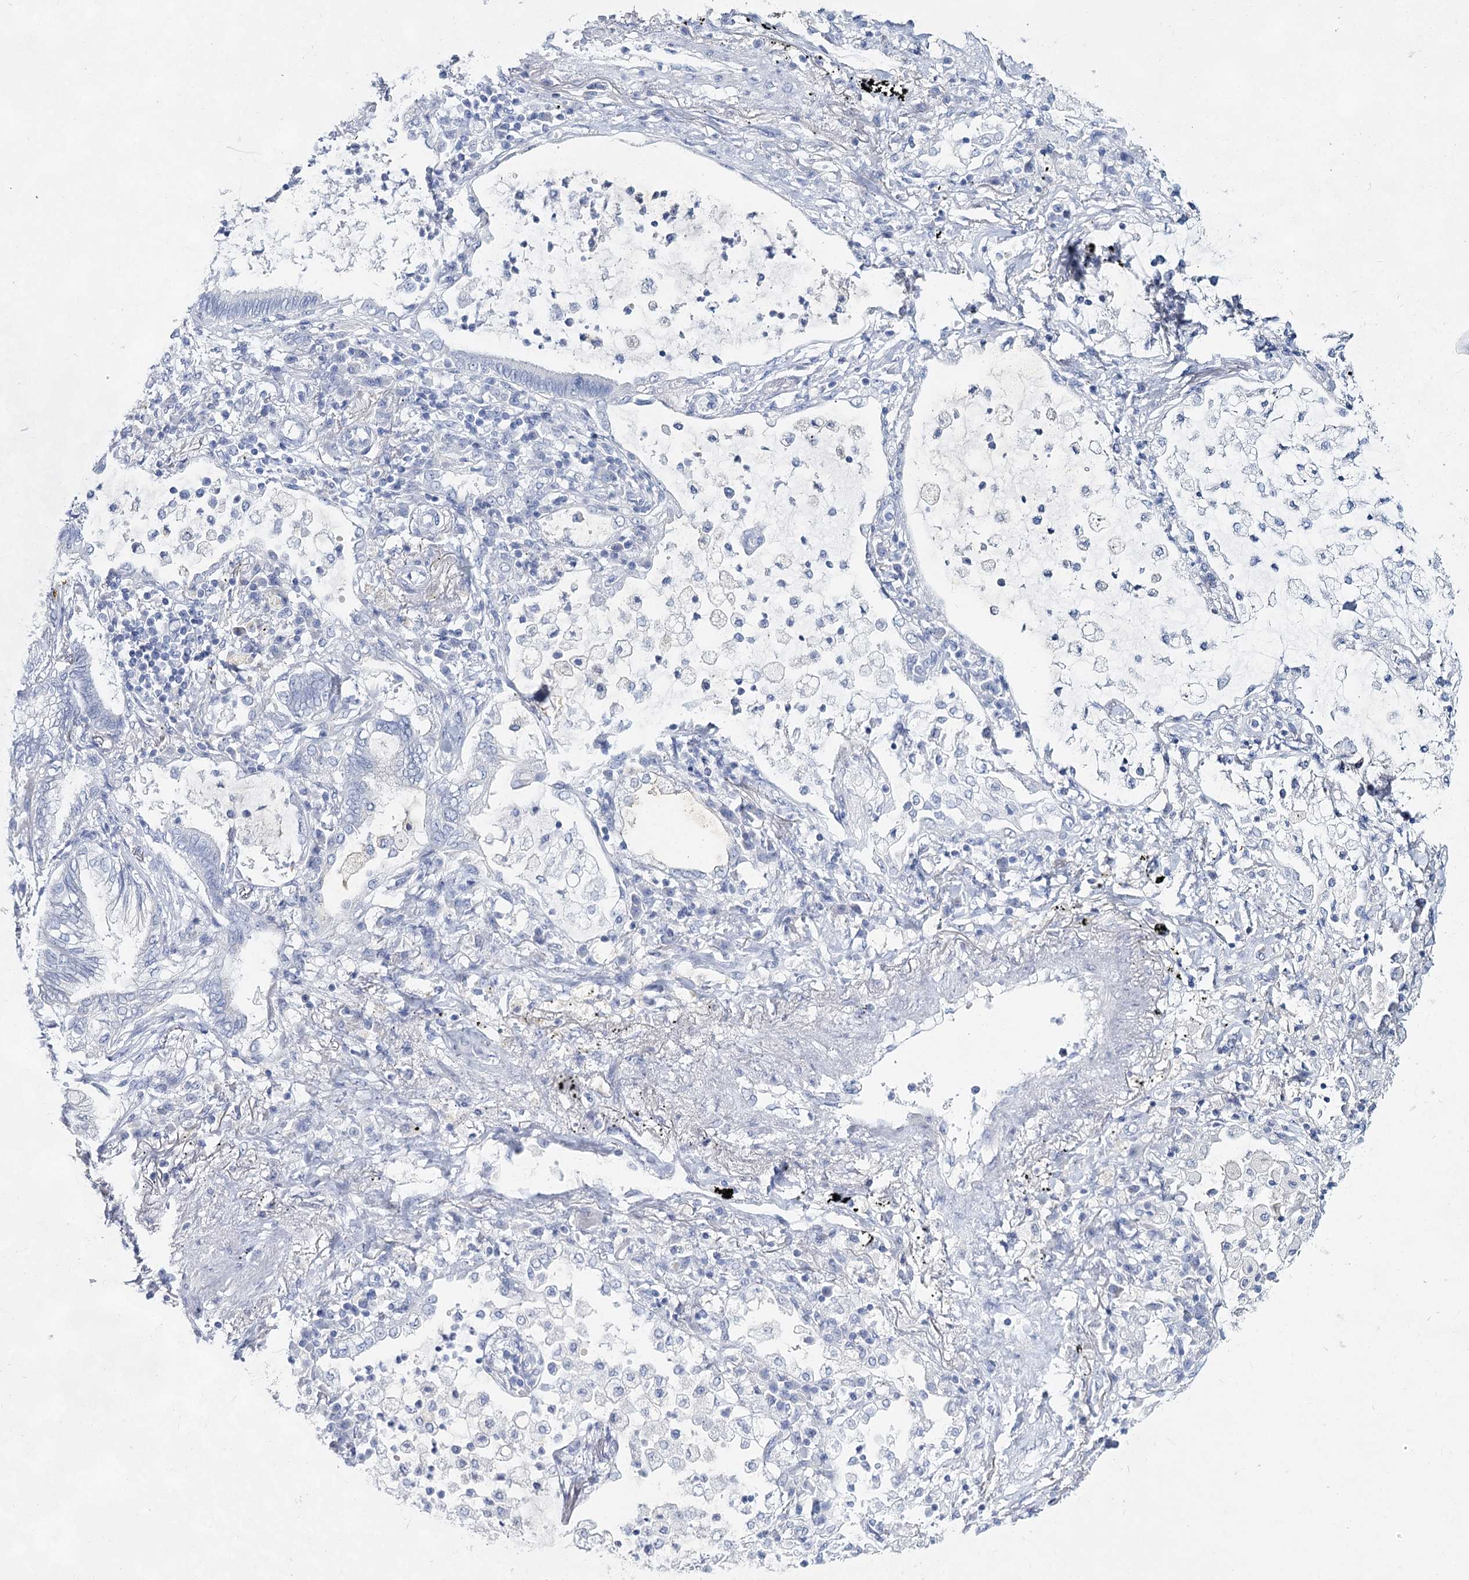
{"staining": {"intensity": "negative", "quantity": "none", "location": "none"}, "tissue": "lung cancer", "cell_type": "Tumor cells", "image_type": "cancer", "snomed": [{"axis": "morphology", "description": "Adenocarcinoma, NOS"}, {"axis": "topography", "description": "Lung"}], "caption": "Adenocarcinoma (lung) stained for a protein using immunohistochemistry exhibits no expression tumor cells.", "gene": "SLC17A2", "patient": {"sex": "female", "age": 70}}